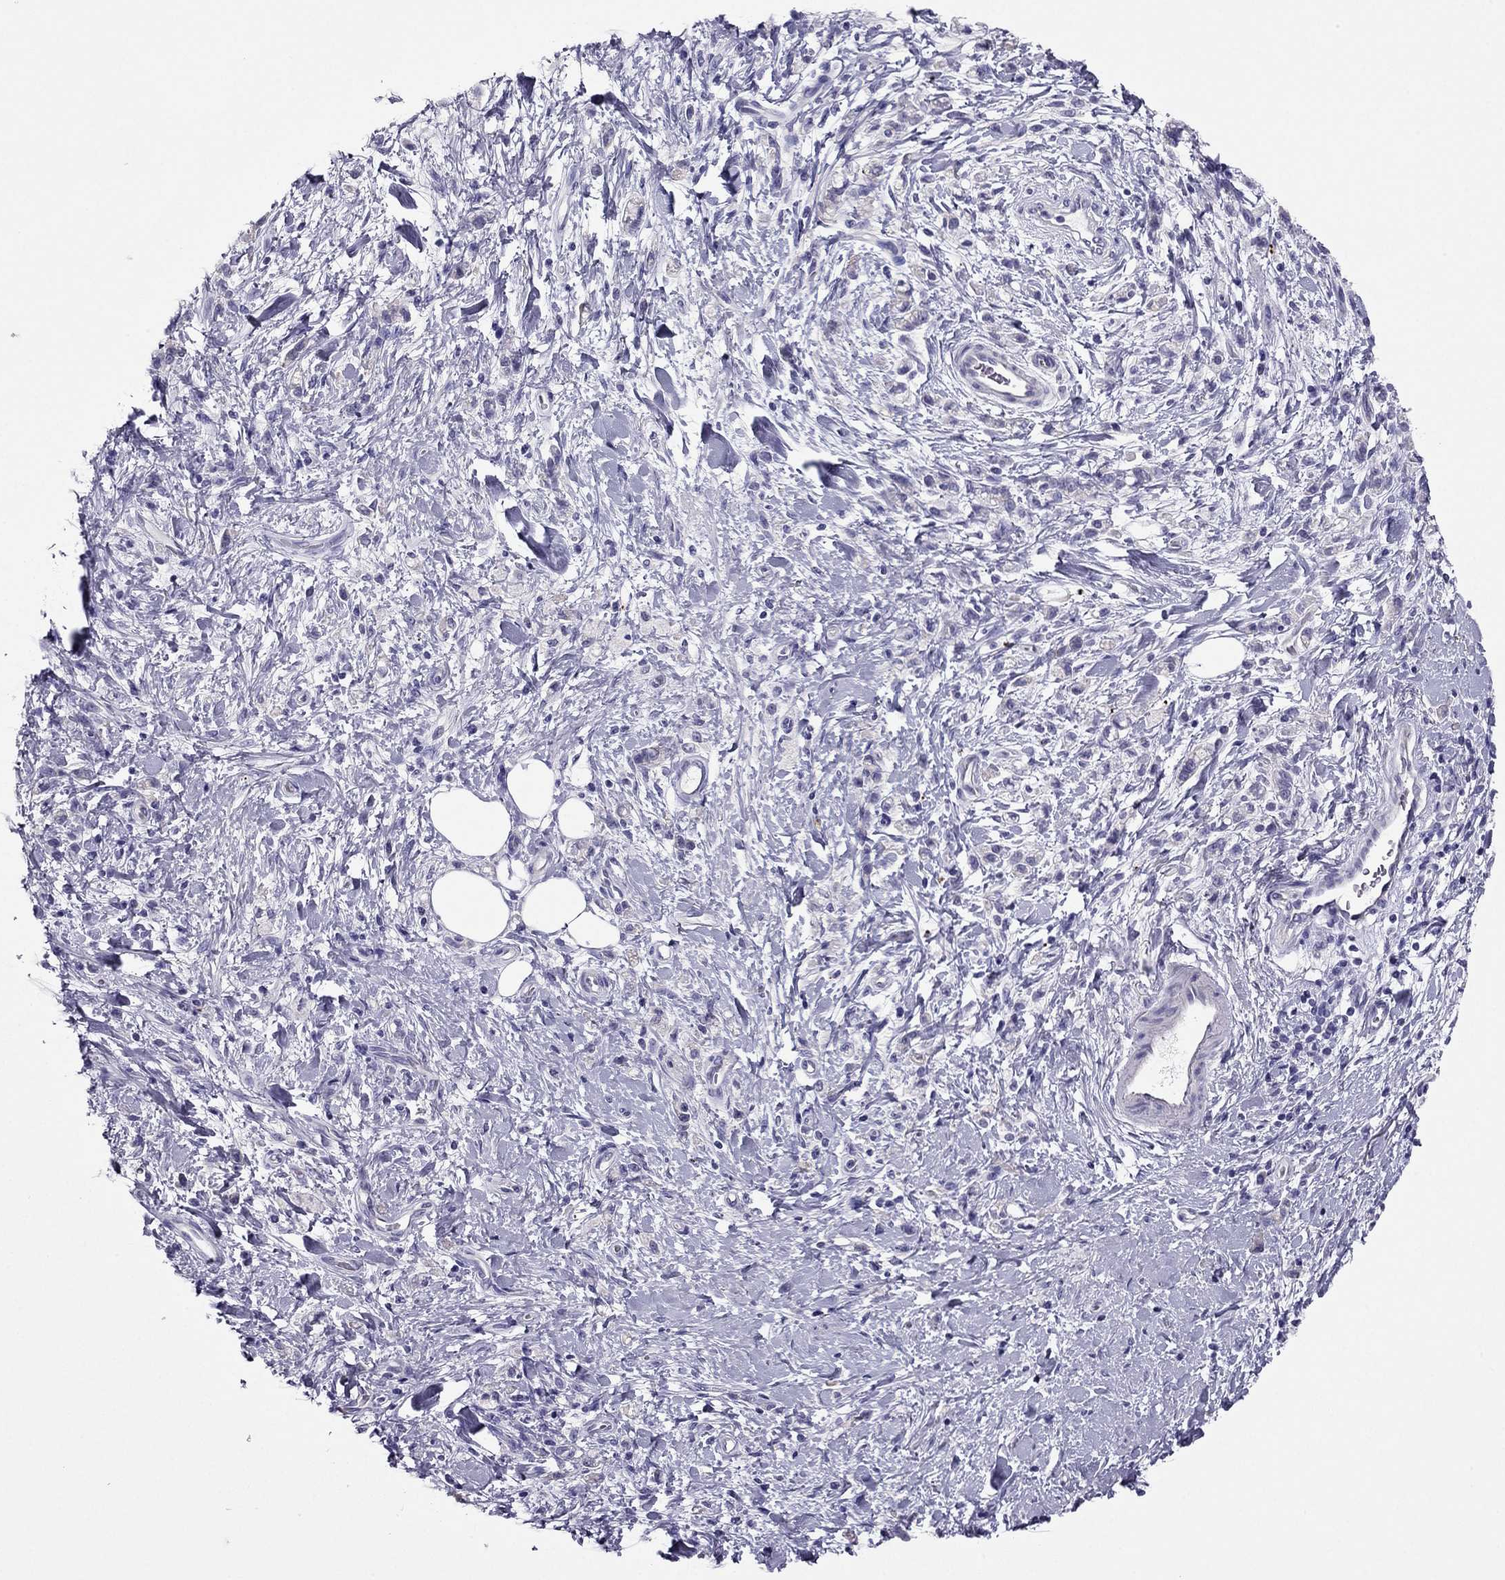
{"staining": {"intensity": "negative", "quantity": "none", "location": "none"}, "tissue": "stomach cancer", "cell_type": "Tumor cells", "image_type": "cancer", "snomed": [{"axis": "morphology", "description": "Adenocarcinoma, NOS"}, {"axis": "topography", "description": "Stomach"}], "caption": "The image displays no significant positivity in tumor cells of stomach cancer.", "gene": "PDE6A", "patient": {"sex": "male", "age": 77}}